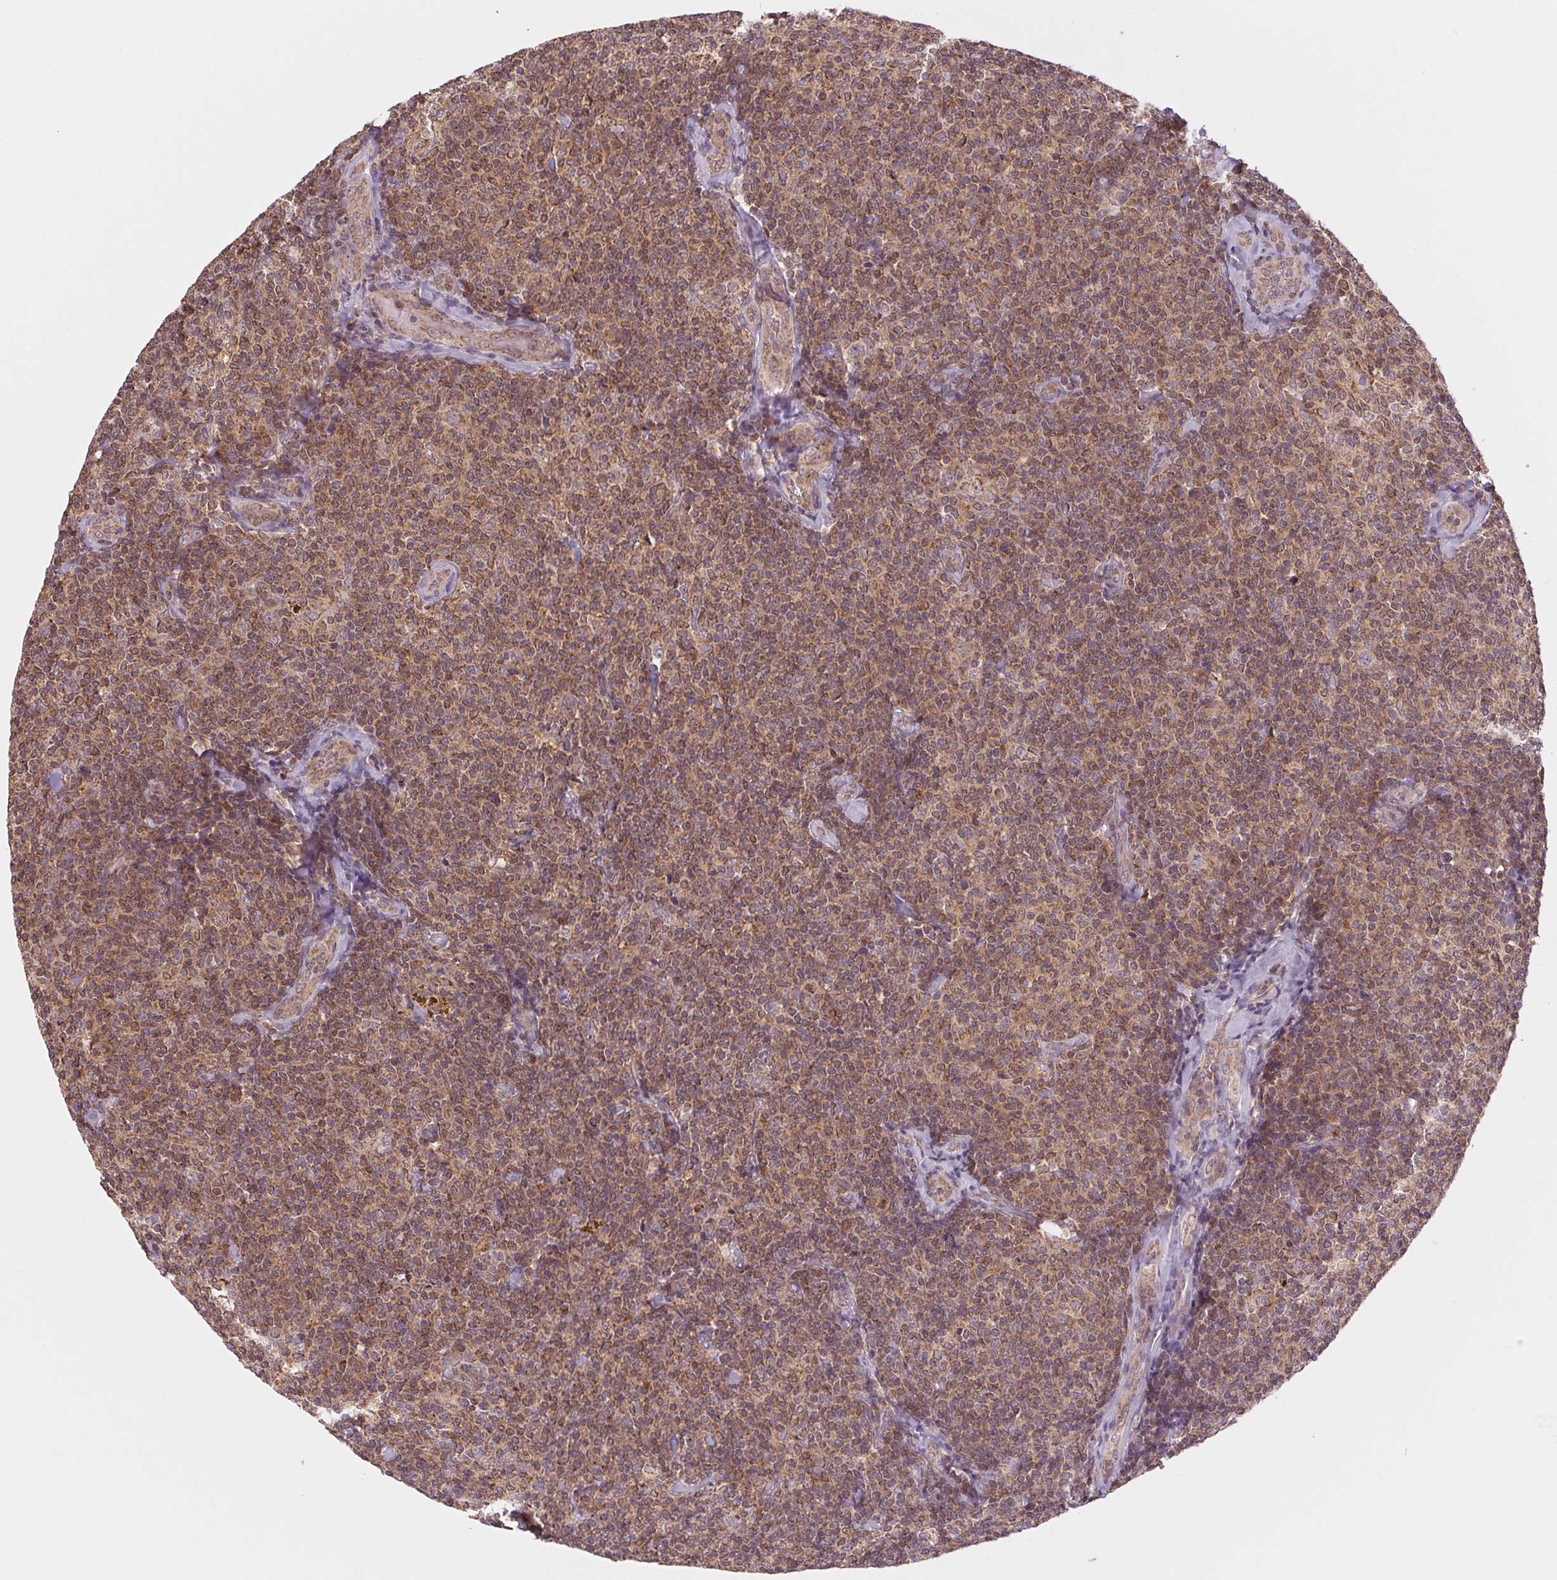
{"staining": {"intensity": "moderate", "quantity": ">75%", "location": "cytoplasmic/membranous"}, "tissue": "lymphoma", "cell_type": "Tumor cells", "image_type": "cancer", "snomed": [{"axis": "morphology", "description": "Malignant lymphoma, non-Hodgkin's type, Low grade"}, {"axis": "topography", "description": "Lymph node"}], "caption": "The histopathology image shows staining of lymphoma, revealing moderate cytoplasmic/membranous protein positivity (brown color) within tumor cells.", "gene": "MAP3K5", "patient": {"sex": "female", "age": 56}}